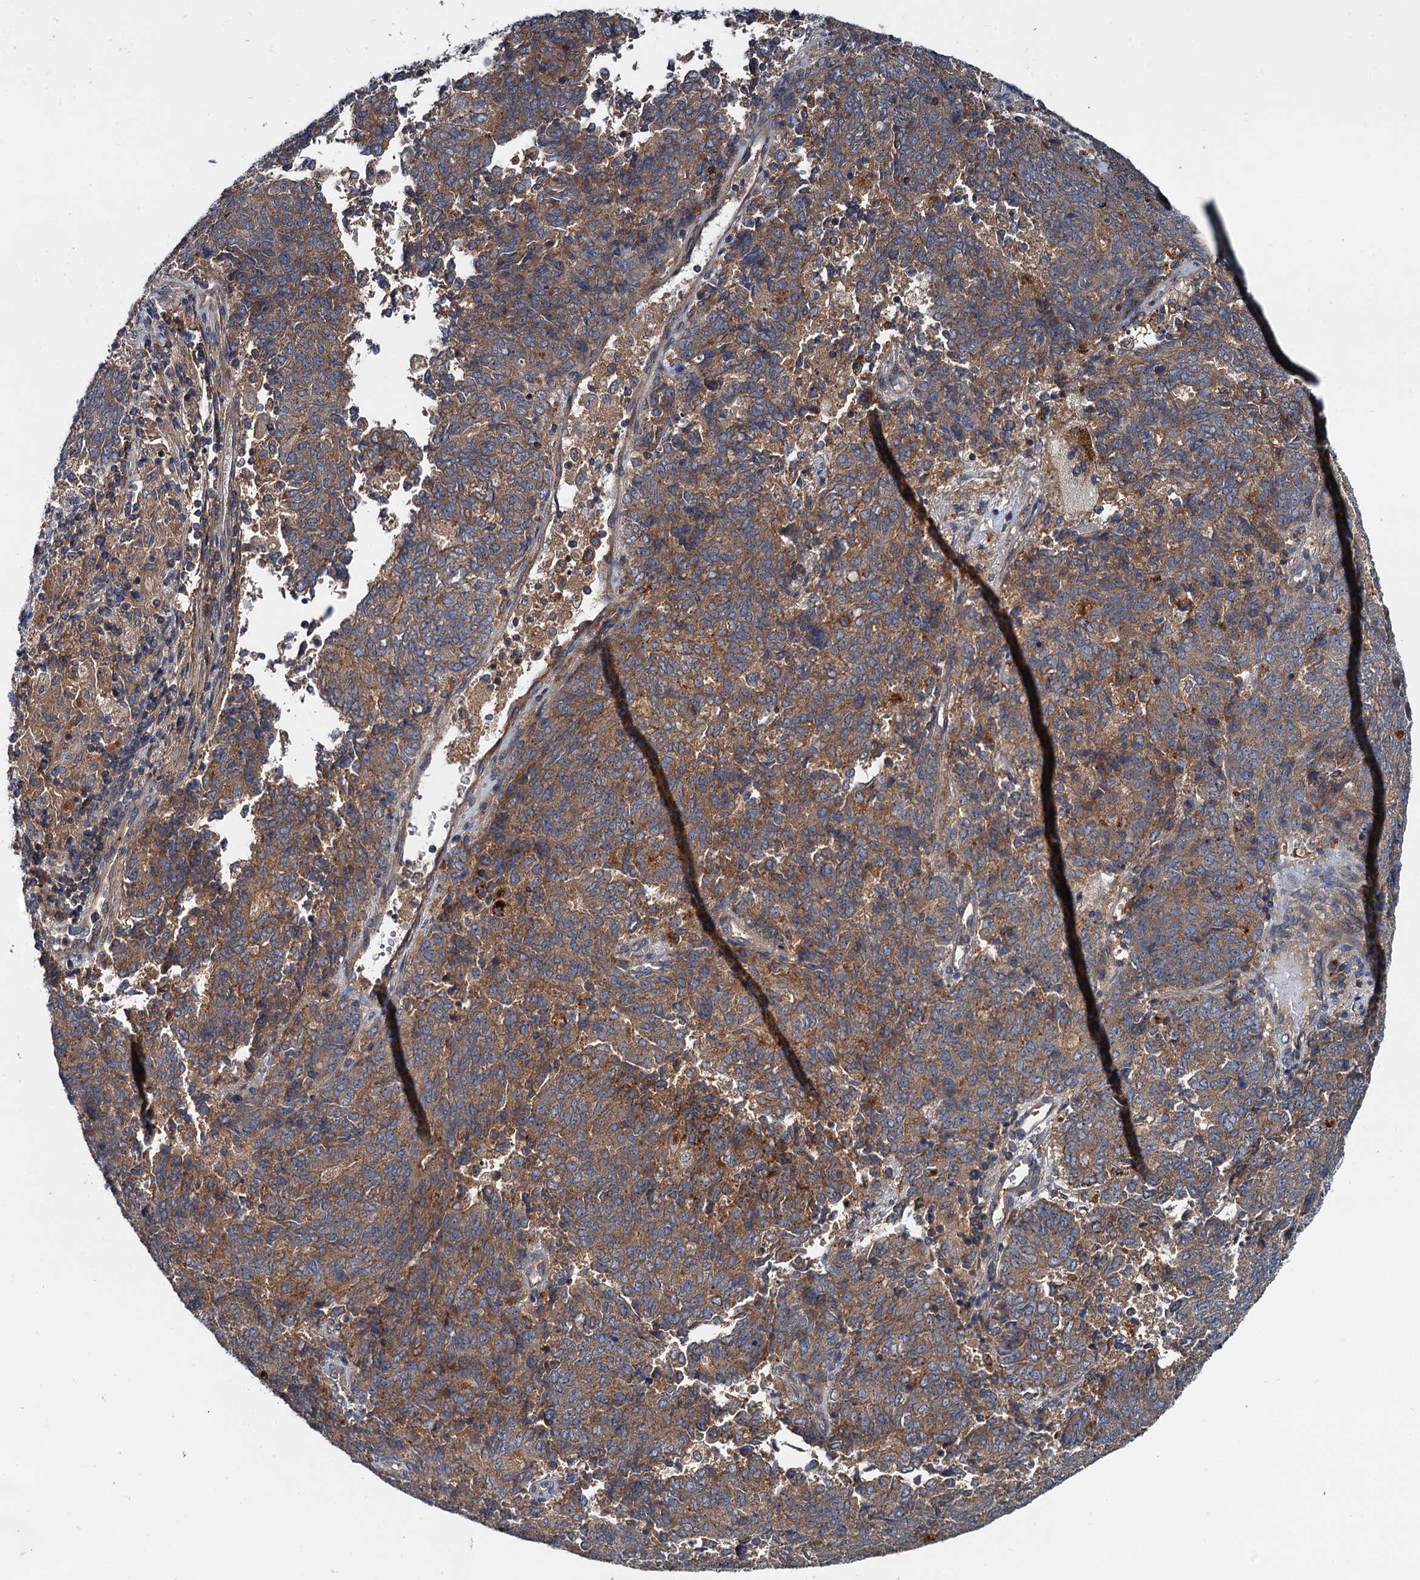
{"staining": {"intensity": "moderate", "quantity": ">75%", "location": "cytoplasmic/membranous"}, "tissue": "endometrial cancer", "cell_type": "Tumor cells", "image_type": "cancer", "snomed": [{"axis": "morphology", "description": "Adenocarcinoma, NOS"}, {"axis": "topography", "description": "Endometrium"}], "caption": "There is medium levels of moderate cytoplasmic/membranous positivity in tumor cells of endometrial cancer (adenocarcinoma), as demonstrated by immunohistochemical staining (brown color).", "gene": "EFL1", "patient": {"sex": "female", "age": 80}}